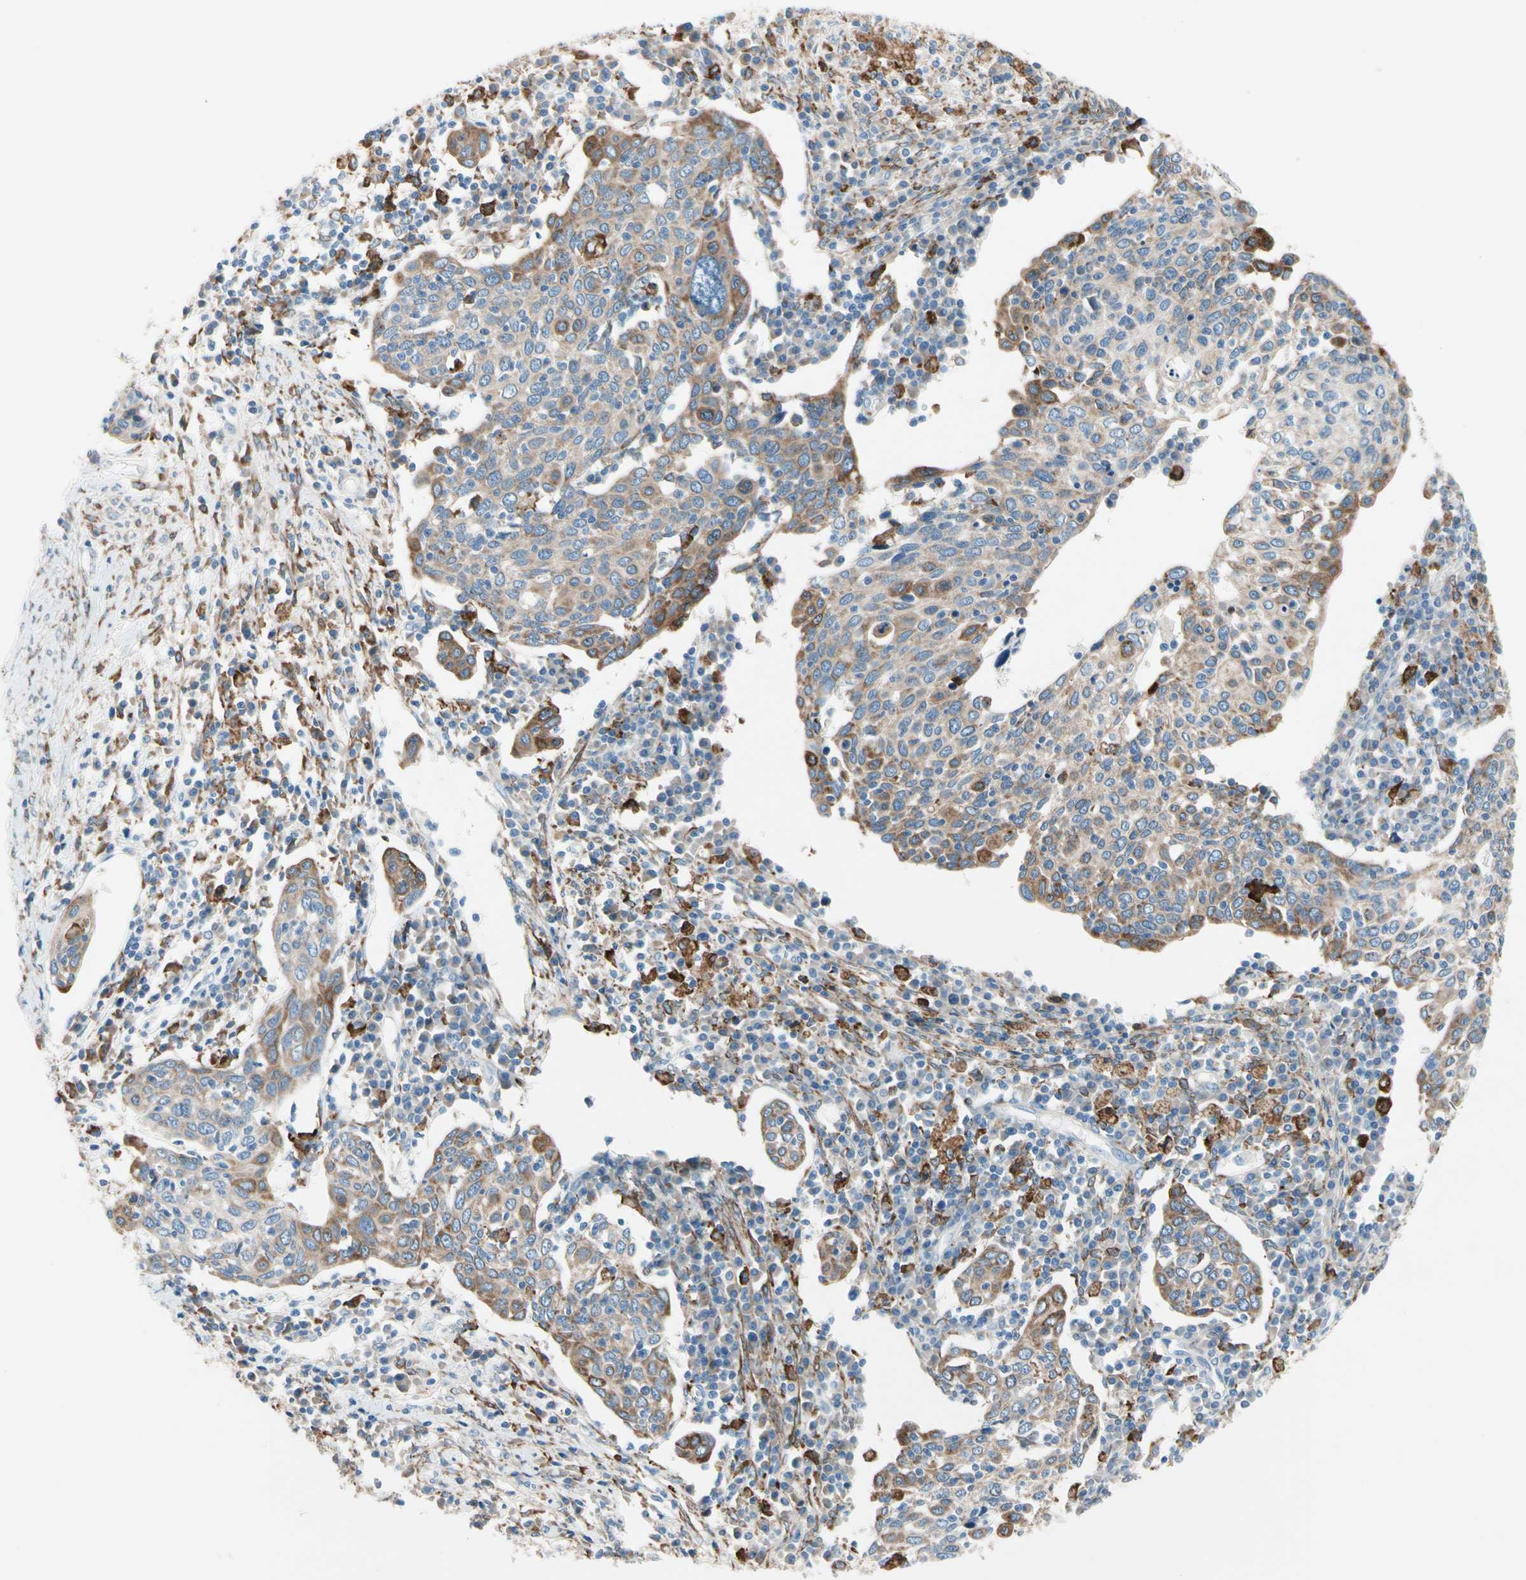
{"staining": {"intensity": "moderate", "quantity": "25%-75%", "location": "cytoplasmic/membranous"}, "tissue": "cervical cancer", "cell_type": "Tumor cells", "image_type": "cancer", "snomed": [{"axis": "morphology", "description": "Squamous cell carcinoma, NOS"}, {"axis": "topography", "description": "Cervix"}], "caption": "Squamous cell carcinoma (cervical) stained with DAB immunohistochemistry (IHC) demonstrates medium levels of moderate cytoplasmic/membranous staining in about 25%-75% of tumor cells.", "gene": "LRPAP1", "patient": {"sex": "female", "age": 40}}